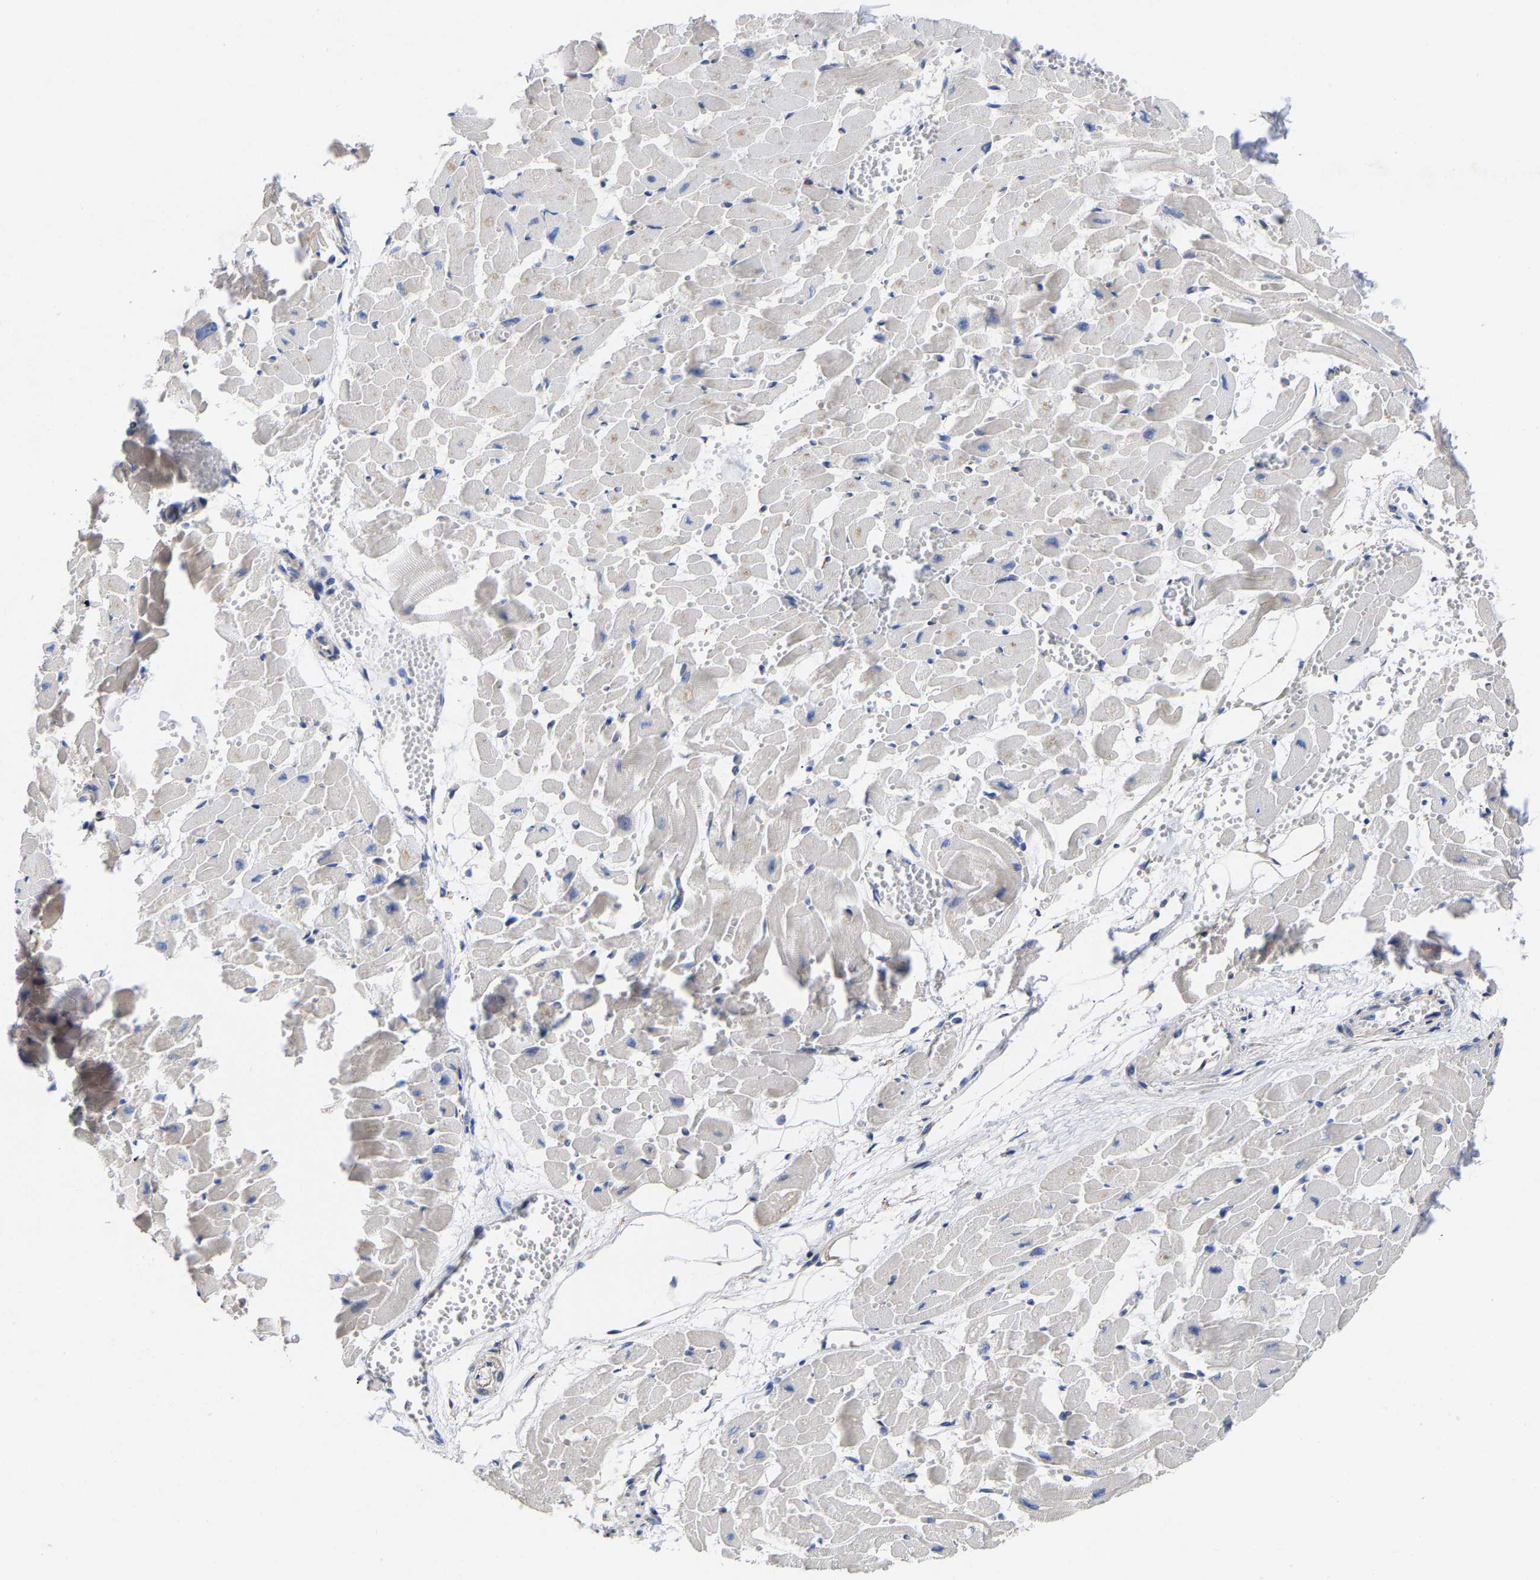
{"staining": {"intensity": "negative", "quantity": "none", "location": "none"}, "tissue": "heart muscle", "cell_type": "Cardiomyocytes", "image_type": "normal", "snomed": [{"axis": "morphology", "description": "Normal tissue, NOS"}, {"axis": "topography", "description": "Heart"}], "caption": "High power microscopy histopathology image of an IHC photomicrograph of benign heart muscle, revealing no significant expression in cardiomyocytes. The staining is performed using DAB brown chromogen with nuclei counter-stained in using hematoxylin.", "gene": "PPP1R15A", "patient": {"sex": "female", "age": 19}}